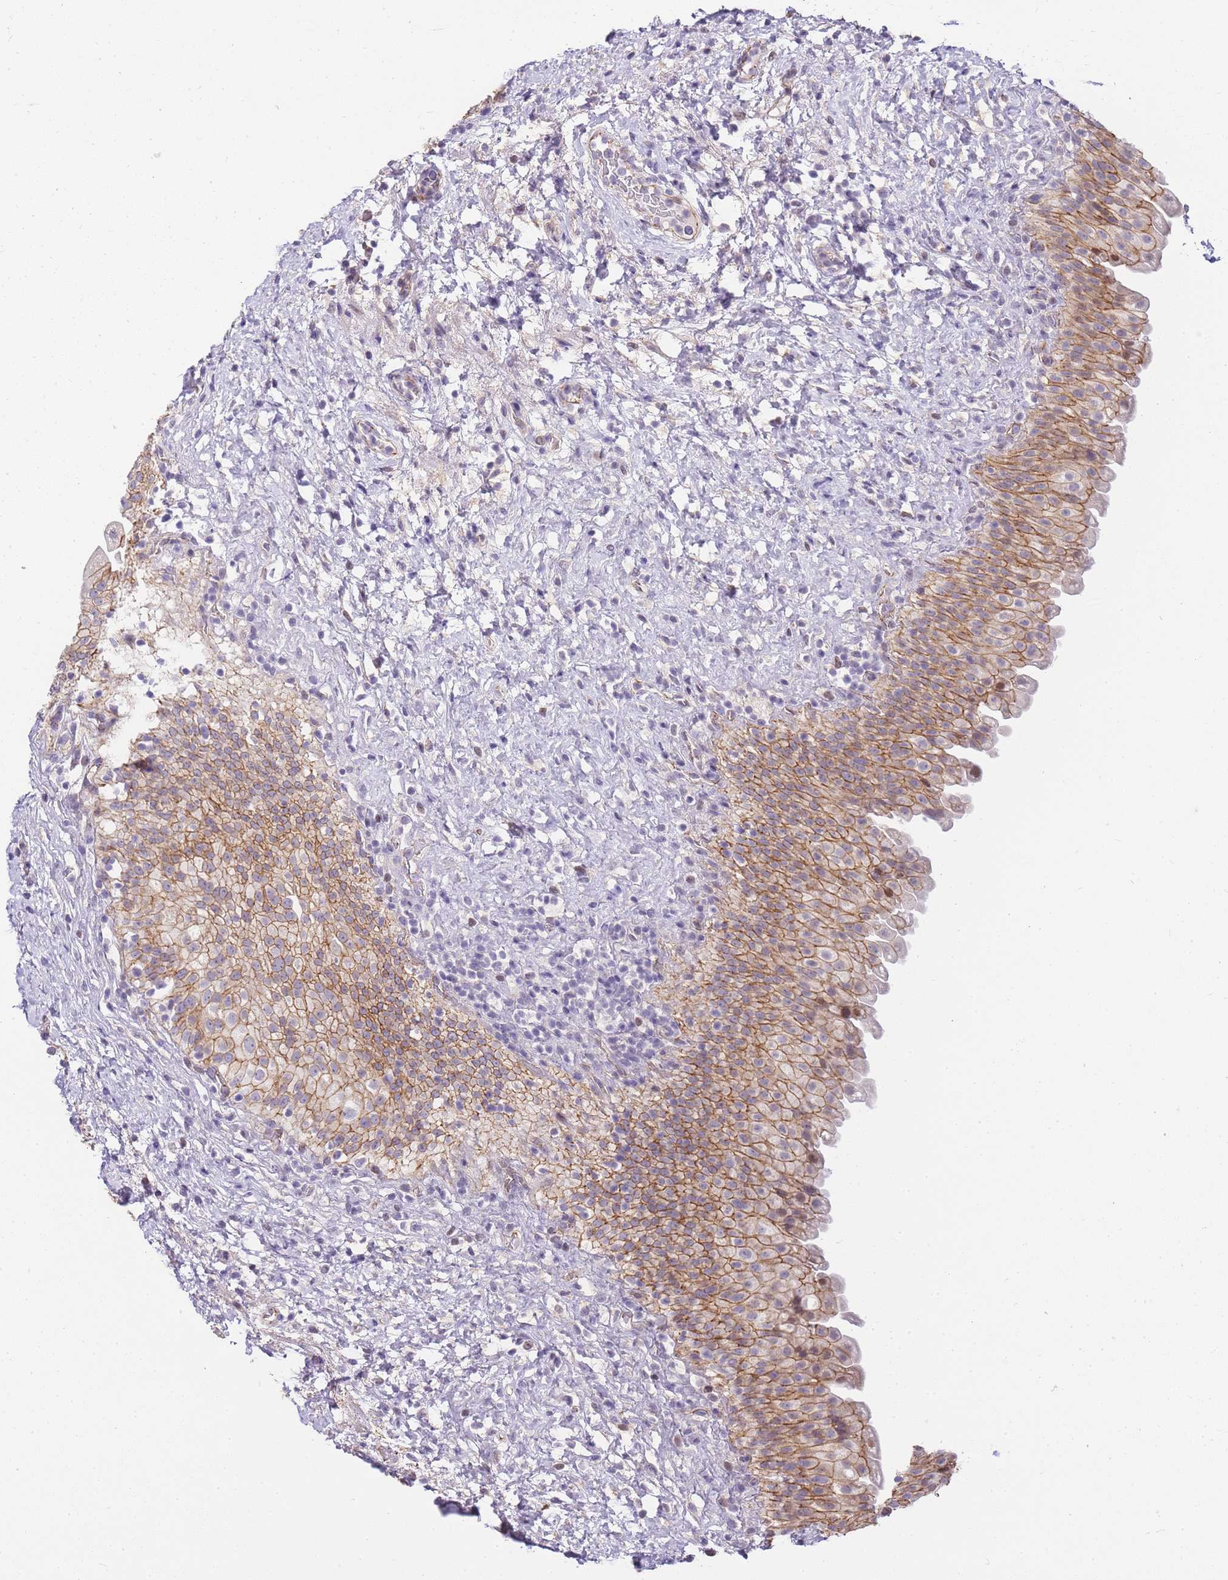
{"staining": {"intensity": "moderate", "quantity": ">75%", "location": "cytoplasmic/membranous"}, "tissue": "urinary bladder", "cell_type": "Urothelial cells", "image_type": "normal", "snomed": [{"axis": "morphology", "description": "Normal tissue, NOS"}, {"axis": "topography", "description": "Urinary bladder"}], "caption": "Immunohistochemistry (IHC) staining of unremarkable urinary bladder, which displays medium levels of moderate cytoplasmic/membranous positivity in approximately >75% of urothelial cells indicating moderate cytoplasmic/membranous protein positivity. The staining was performed using DAB (3,3'-diaminobenzidine) (brown) for protein detection and nuclei were counterstained in hematoxylin (blue).", "gene": "CLBA1", "patient": {"sex": "female", "age": 27}}